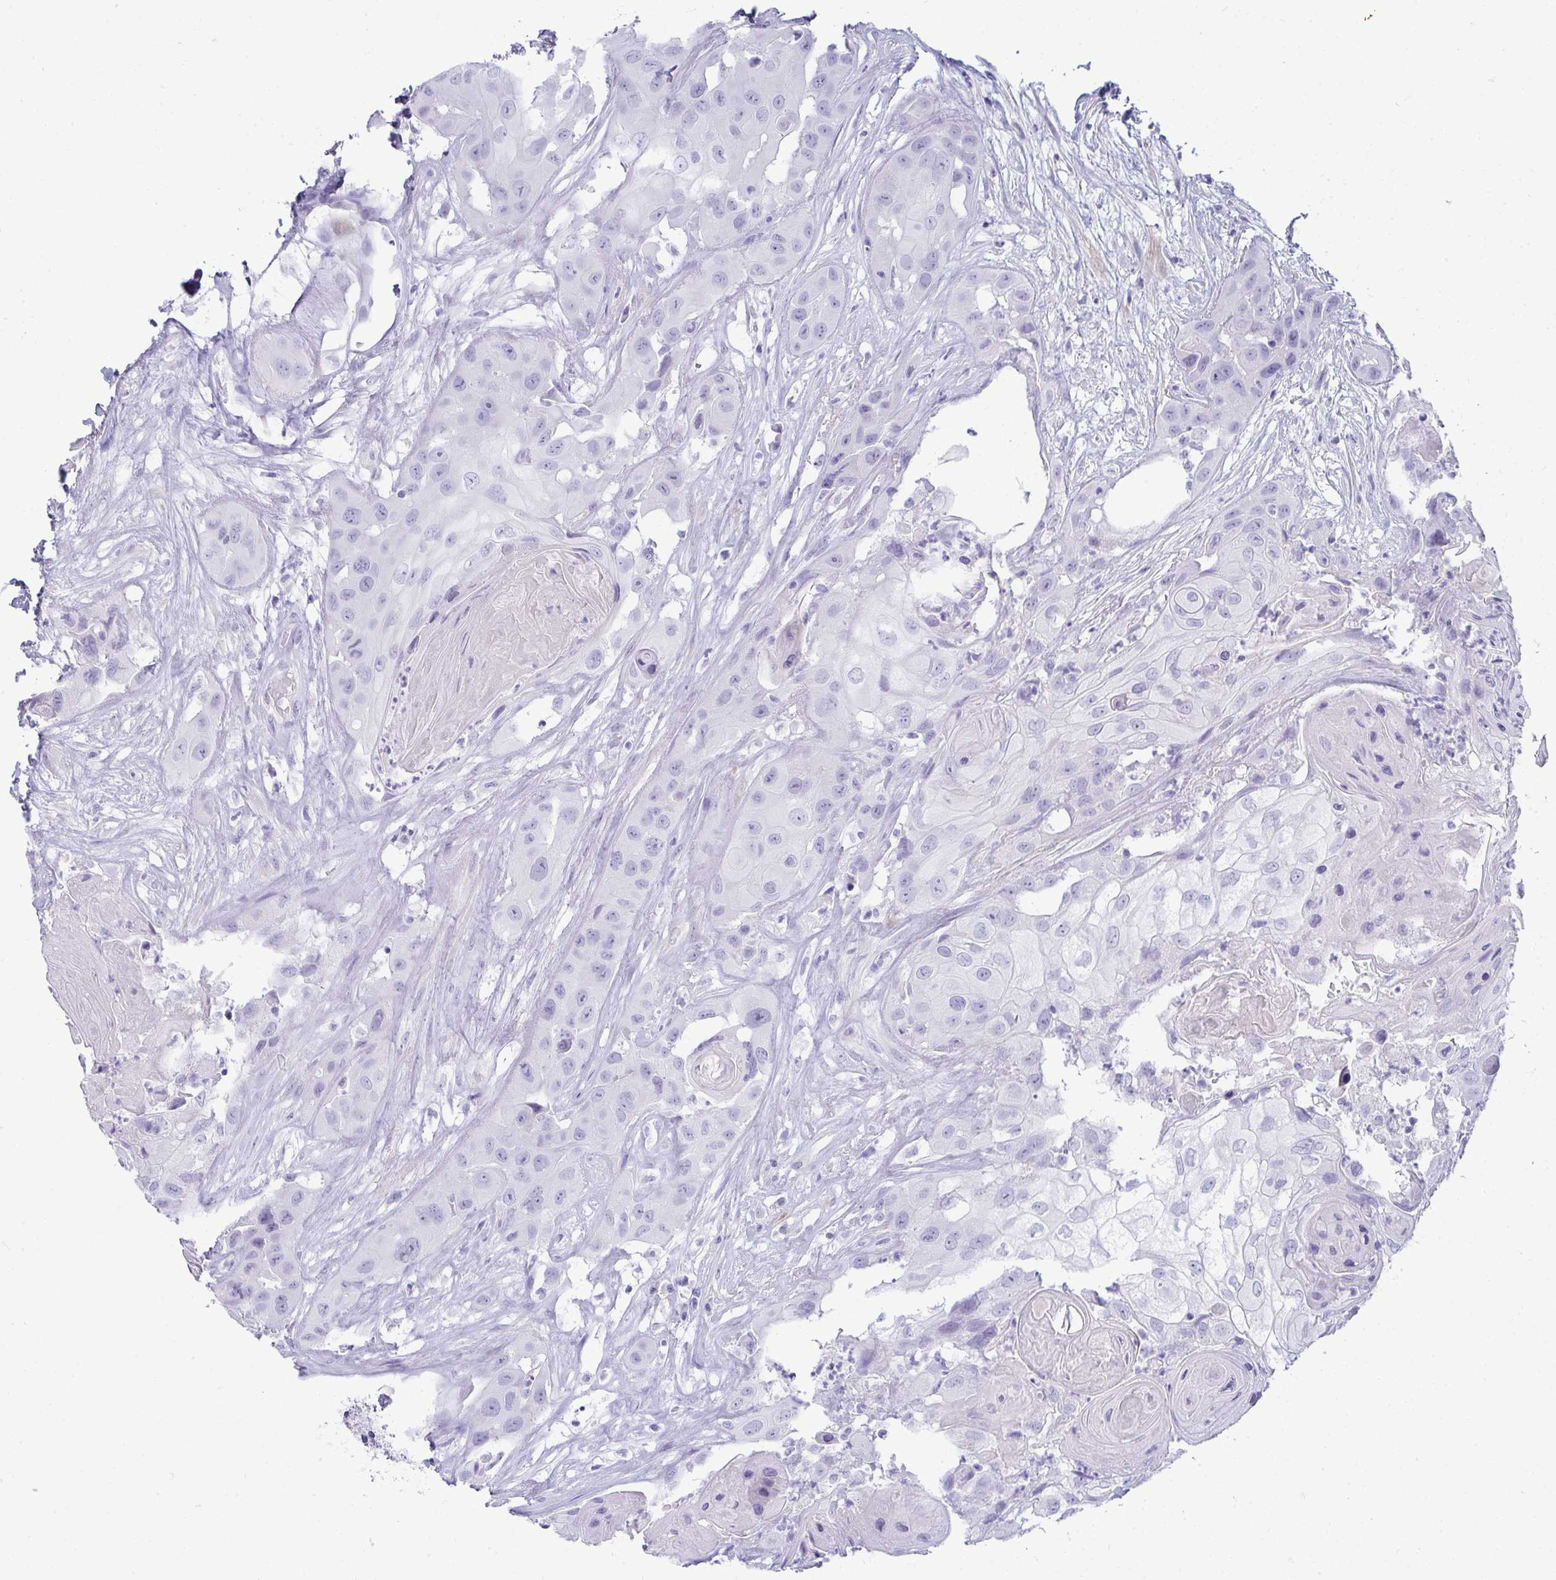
{"staining": {"intensity": "negative", "quantity": "none", "location": "none"}, "tissue": "head and neck cancer", "cell_type": "Tumor cells", "image_type": "cancer", "snomed": [{"axis": "morphology", "description": "Squamous cell carcinoma, NOS"}, {"axis": "topography", "description": "Head-Neck"}], "caption": "High magnification brightfield microscopy of head and neck cancer stained with DAB (3,3'-diaminobenzidine) (brown) and counterstained with hematoxylin (blue): tumor cells show no significant expression.", "gene": "HSPB6", "patient": {"sex": "male", "age": 83}}